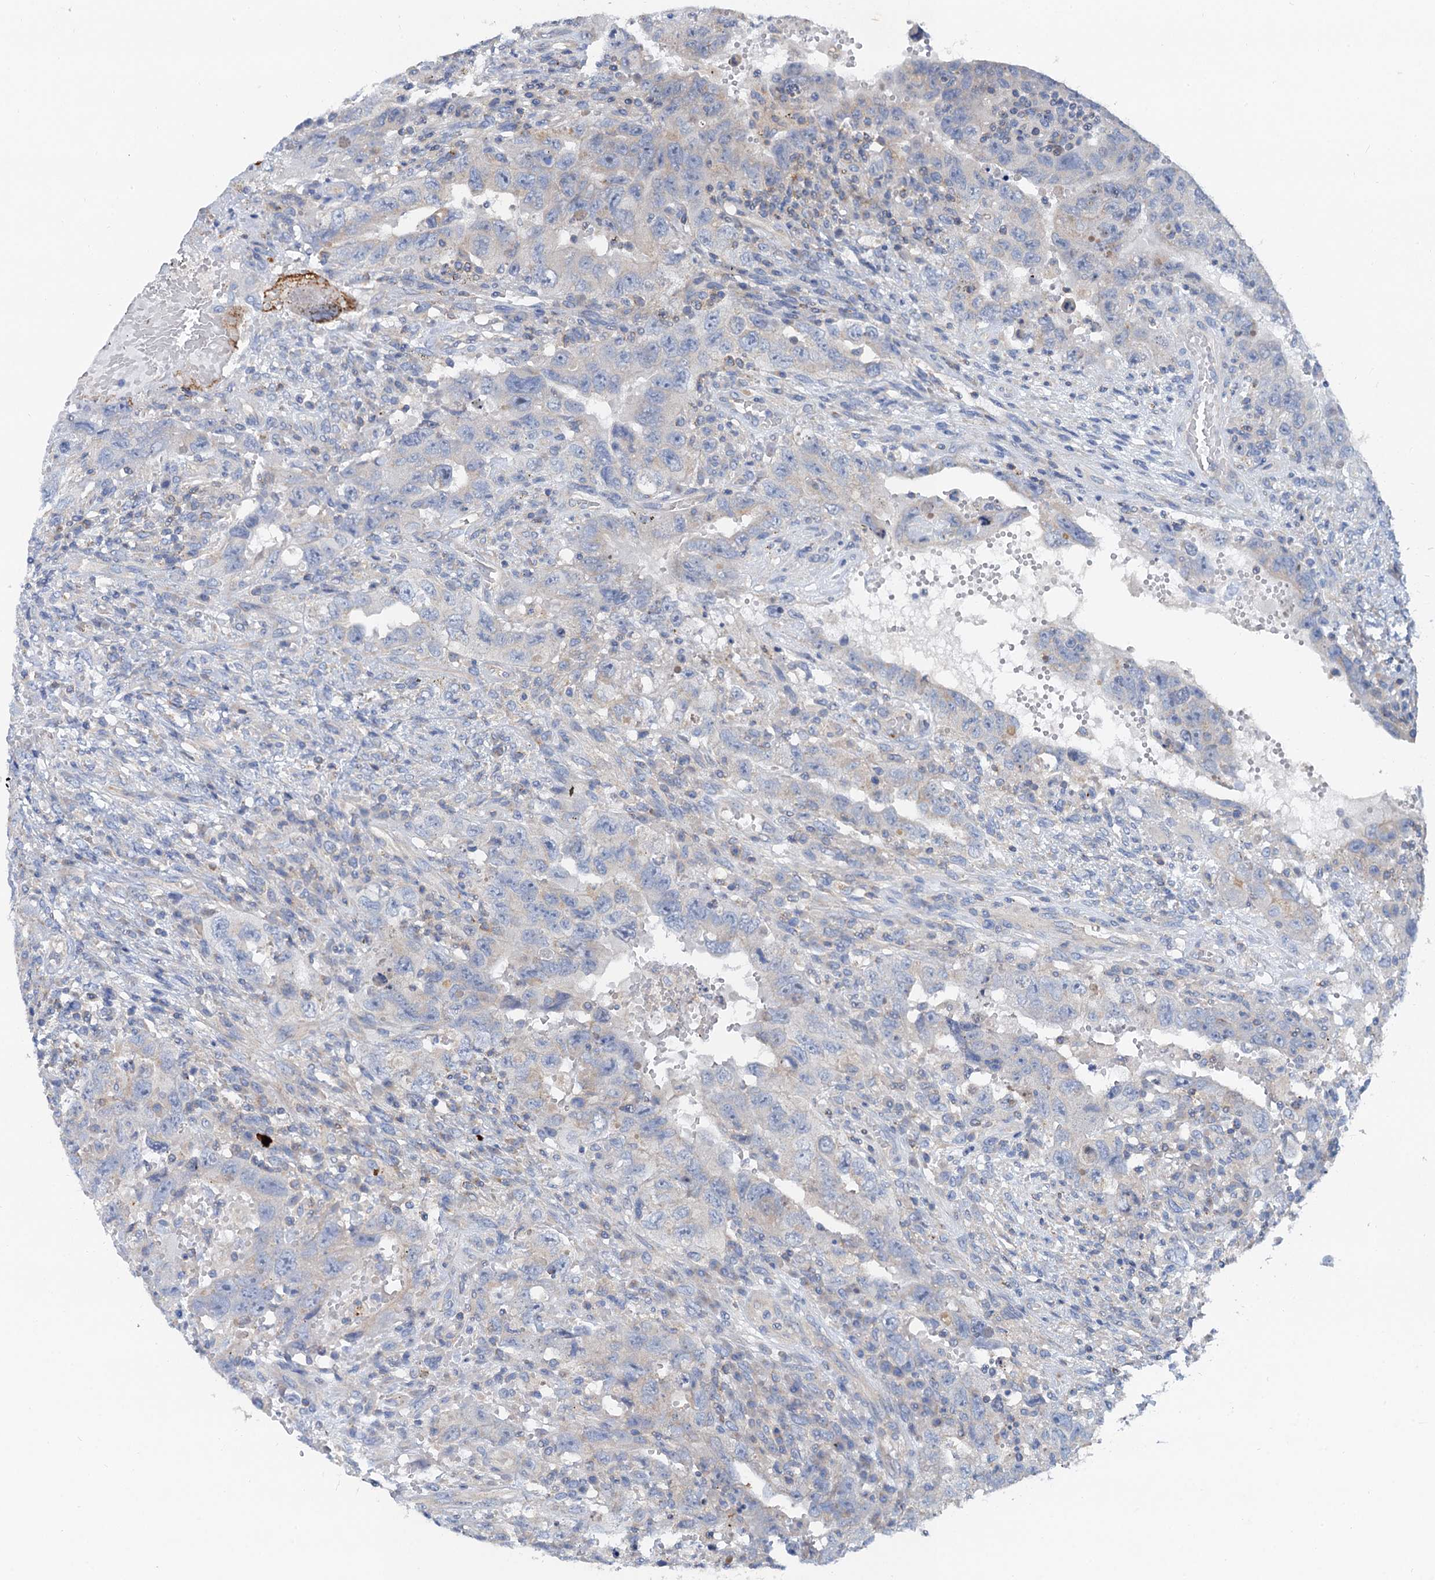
{"staining": {"intensity": "negative", "quantity": "none", "location": "none"}, "tissue": "testis cancer", "cell_type": "Tumor cells", "image_type": "cancer", "snomed": [{"axis": "morphology", "description": "Carcinoma, Embryonal, NOS"}, {"axis": "topography", "description": "Testis"}], "caption": "Tumor cells are negative for protein expression in human testis cancer.", "gene": "ANKRD26", "patient": {"sex": "male", "age": 26}}